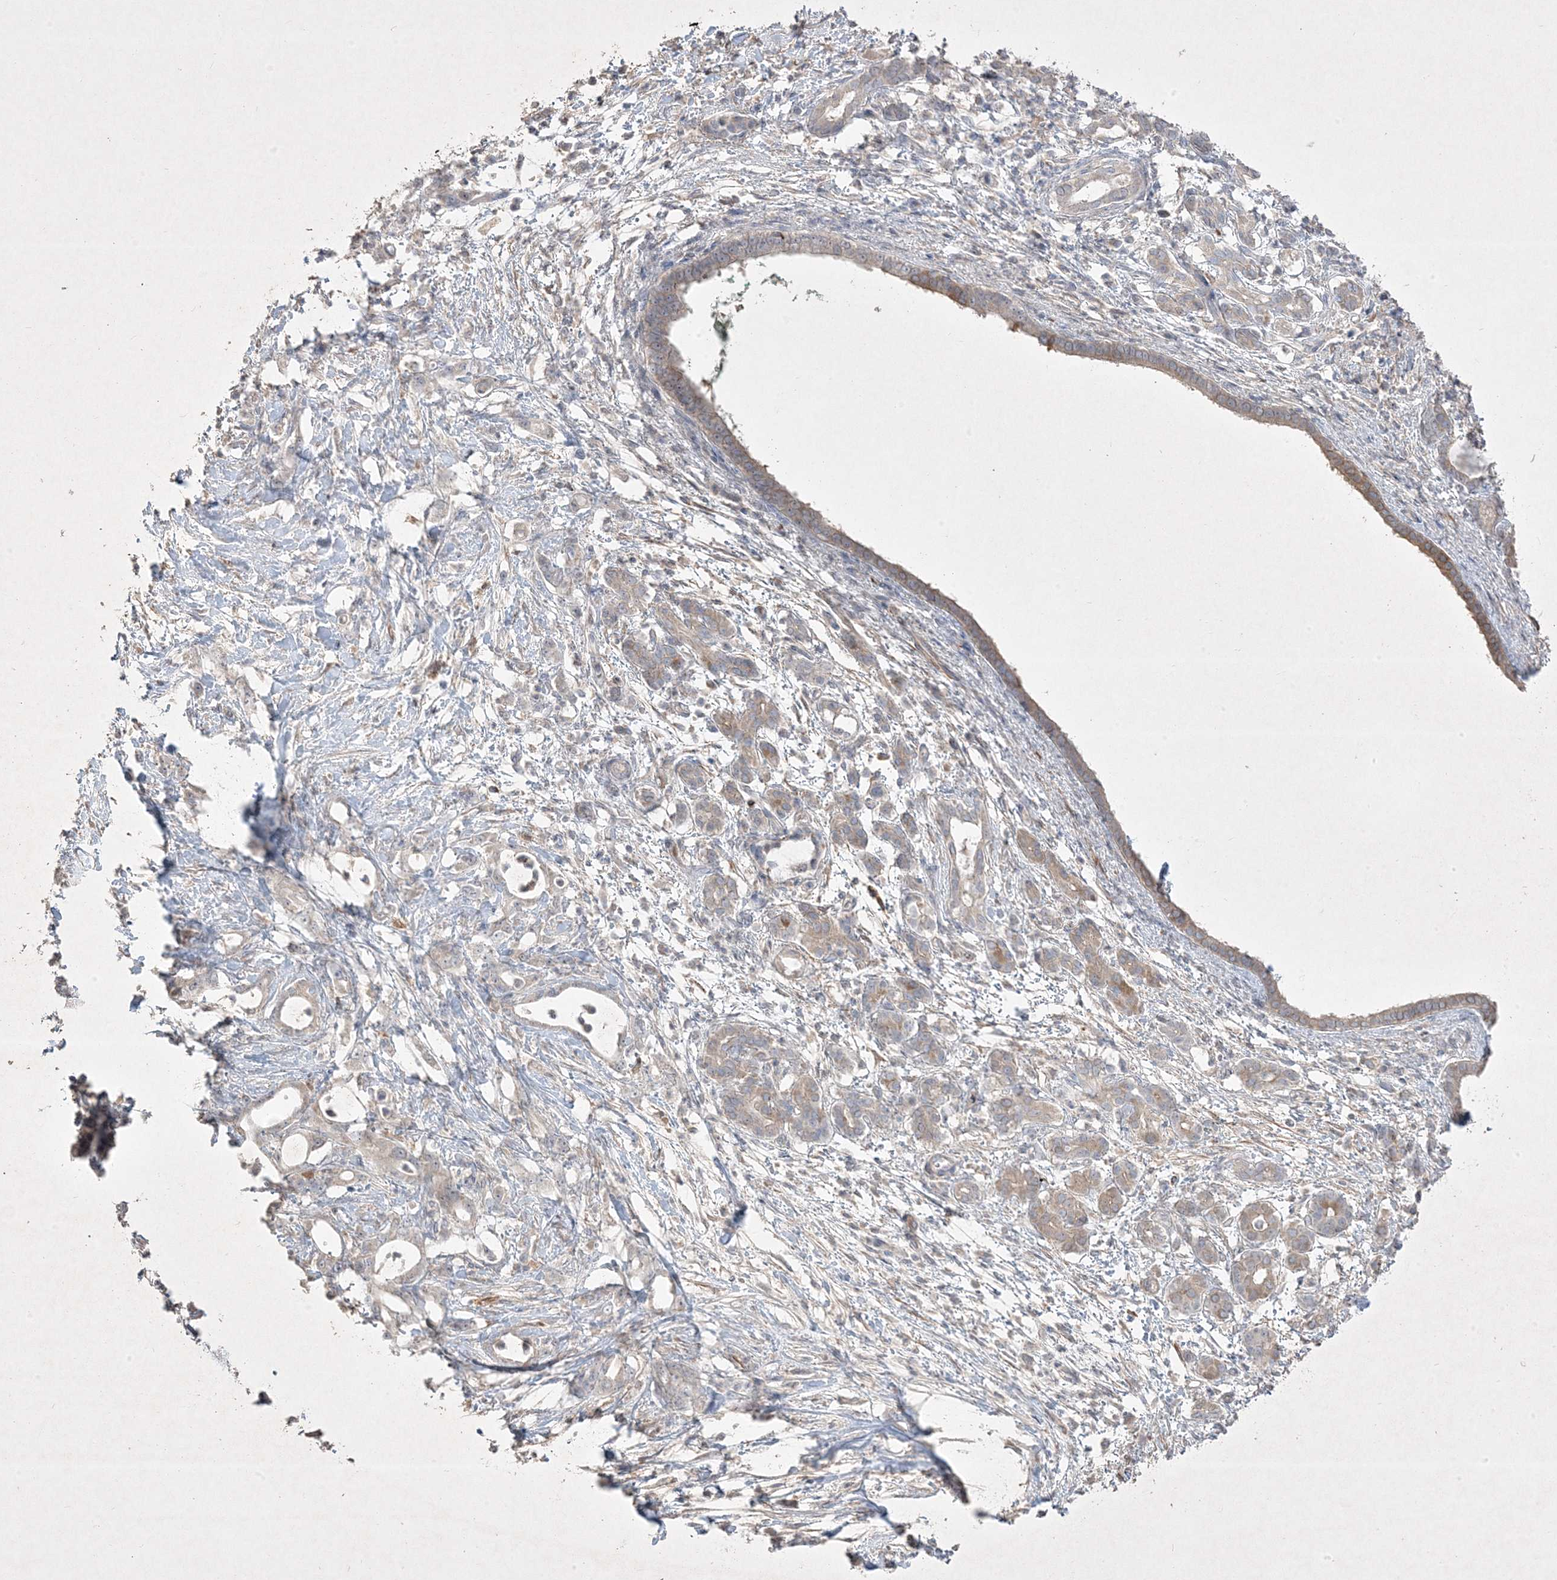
{"staining": {"intensity": "weak", "quantity": "<25%", "location": "cytoplasmic/membranous"}, "tissue": "pancreatic cancer", "cell_type": "Tumor cells", "image_type": "cancer", "snomed": [{"axis": "morphology", "description": "Adenocarcinoma, NOS"}, {"axis": "topography", "description": "Pancreas"}], "caption": "Human pancreatic adenocarcinoma stained for a protein using IHC reveals no staining in tumor cells.", "gene": "RGL4", "patient": {"sex": "female", "age": 55}}